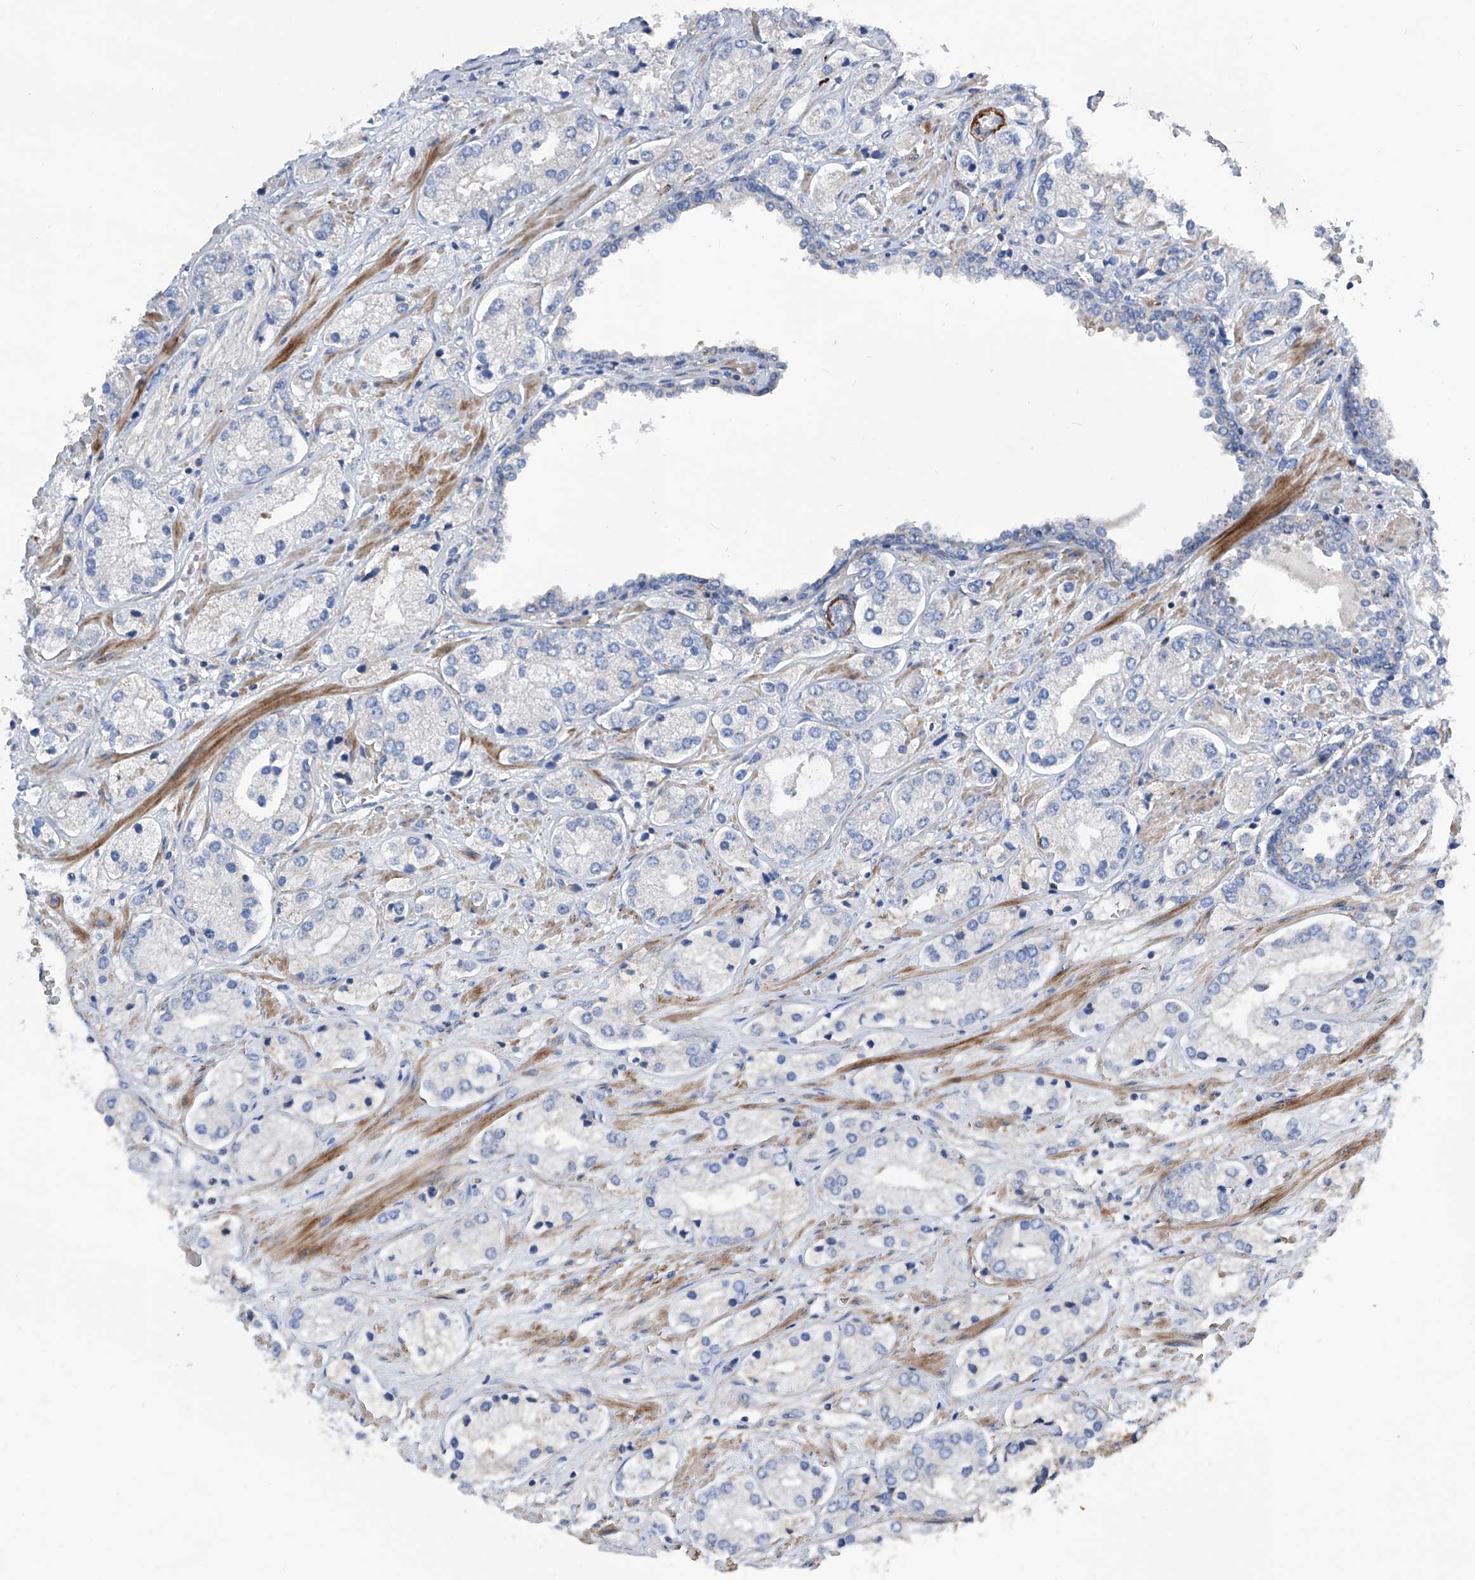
{"staining": {"intensity": "negative", "quantity": "none", "location": "none"}, "tissue": "prostate cancer", "cell_type": "Tumor cells", "image_type": "cancer", "snomed": [{"axis": "morphology", "description": "Adenocarcinoma, High grade"}, {"axis": "topography", "description": "Prostate"}], "caption": "An IHC photomicrograph of prostate adenocarcinoma (high-grade) is shown. There is no staining in tumor cells of prostate adenocarcinoma (high-grade).", "gene": "USF3", "patient": {"sex": "male", "age": 66}}